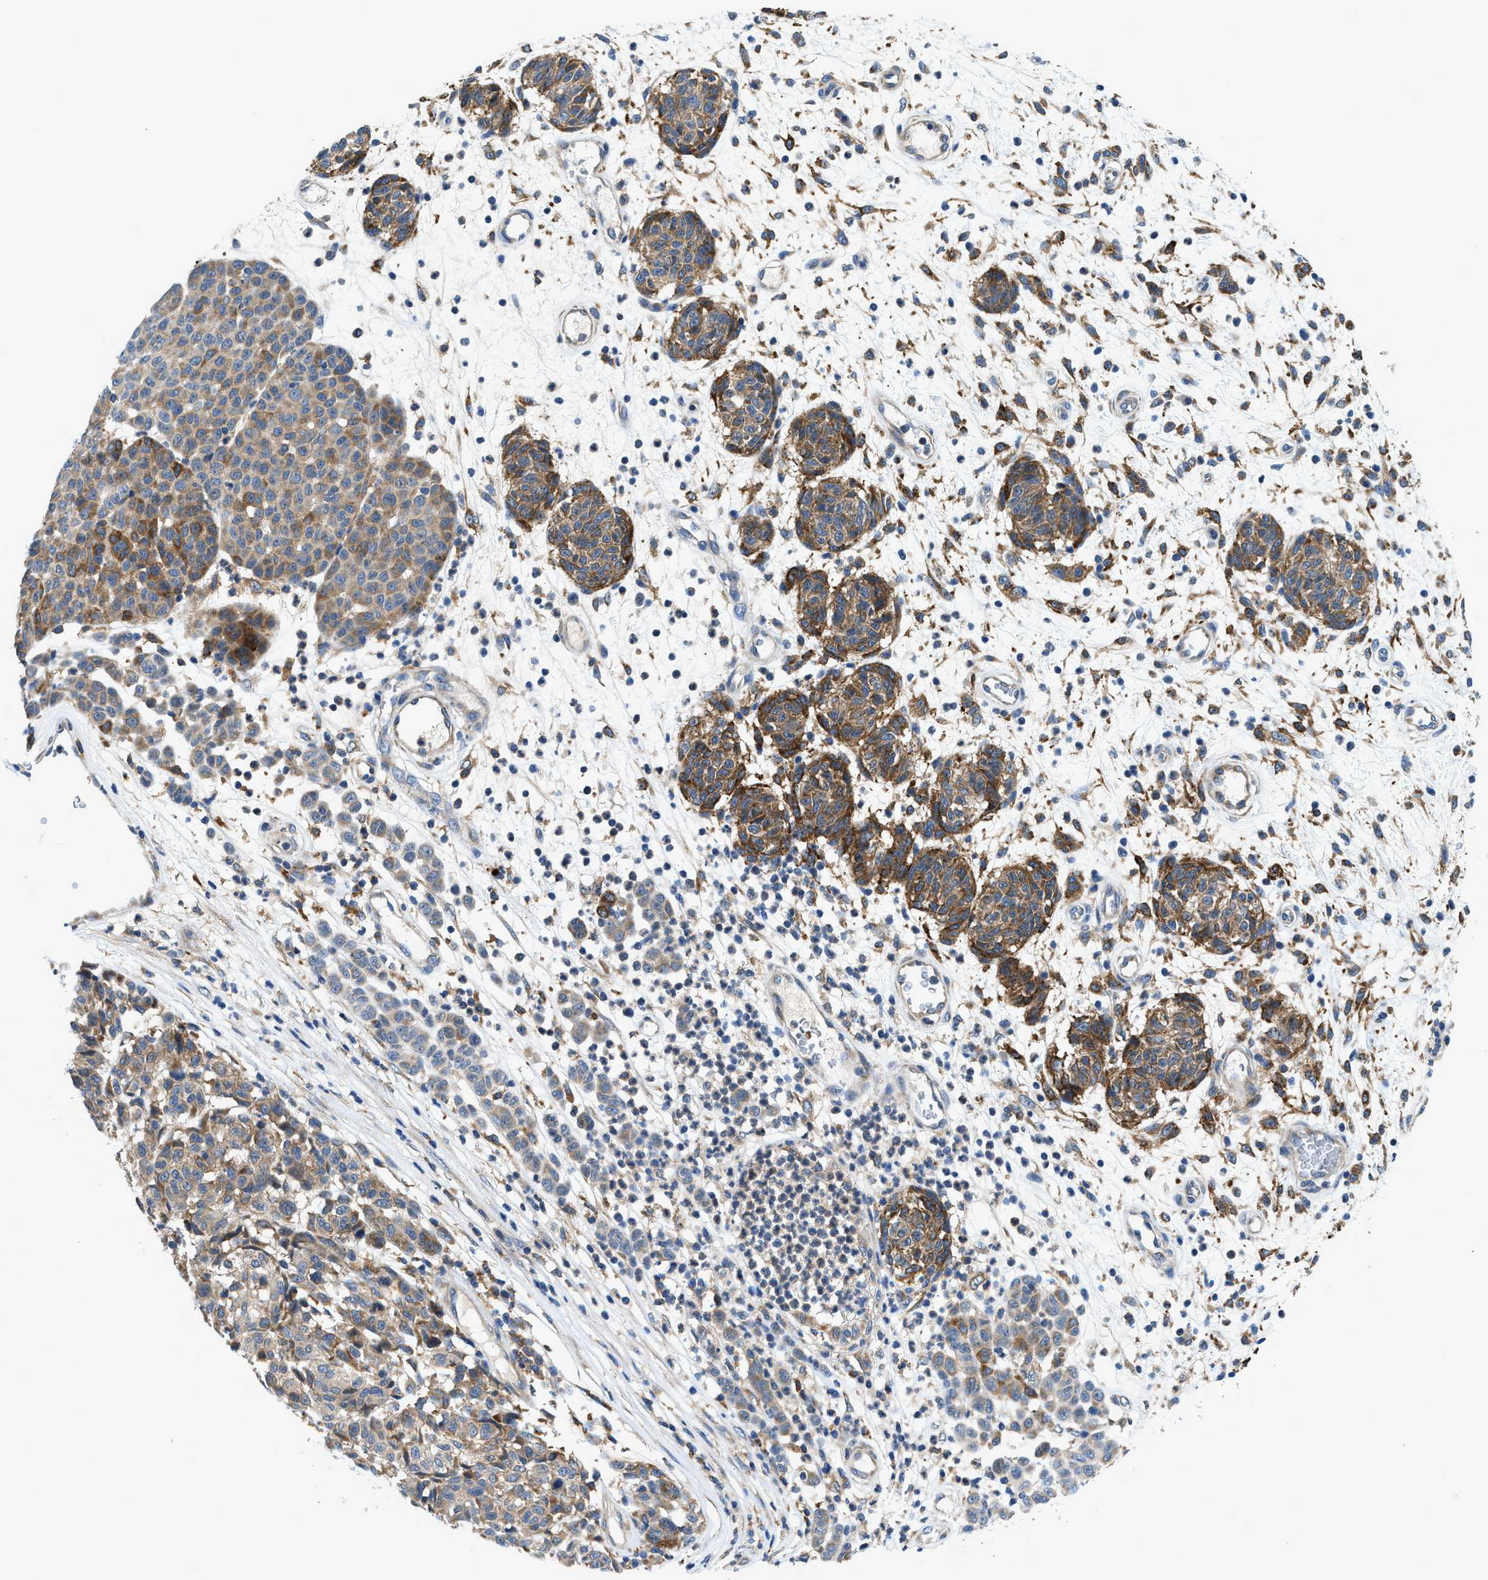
{"staining": {"intensity": "moderate", "quantity": ">75%", "location": "cytoplasmic/membranous"}, "tissue": "melanoma", "cell_type": "Tumor cells", "image_type": "cancer", "snomed": [{"axis": "morphology", "description": "Malignant melanoma, NOS"}, {"axis": "topography", "description": "Skin"}], "caption": "This is a micrograph of IHC staining of malignant melanoma, which shows moderate staining in the cytoplasmic/membranous of tumor cells.", "gene": "LPIN2", "patient": {"sex": "male", "age": 59}}